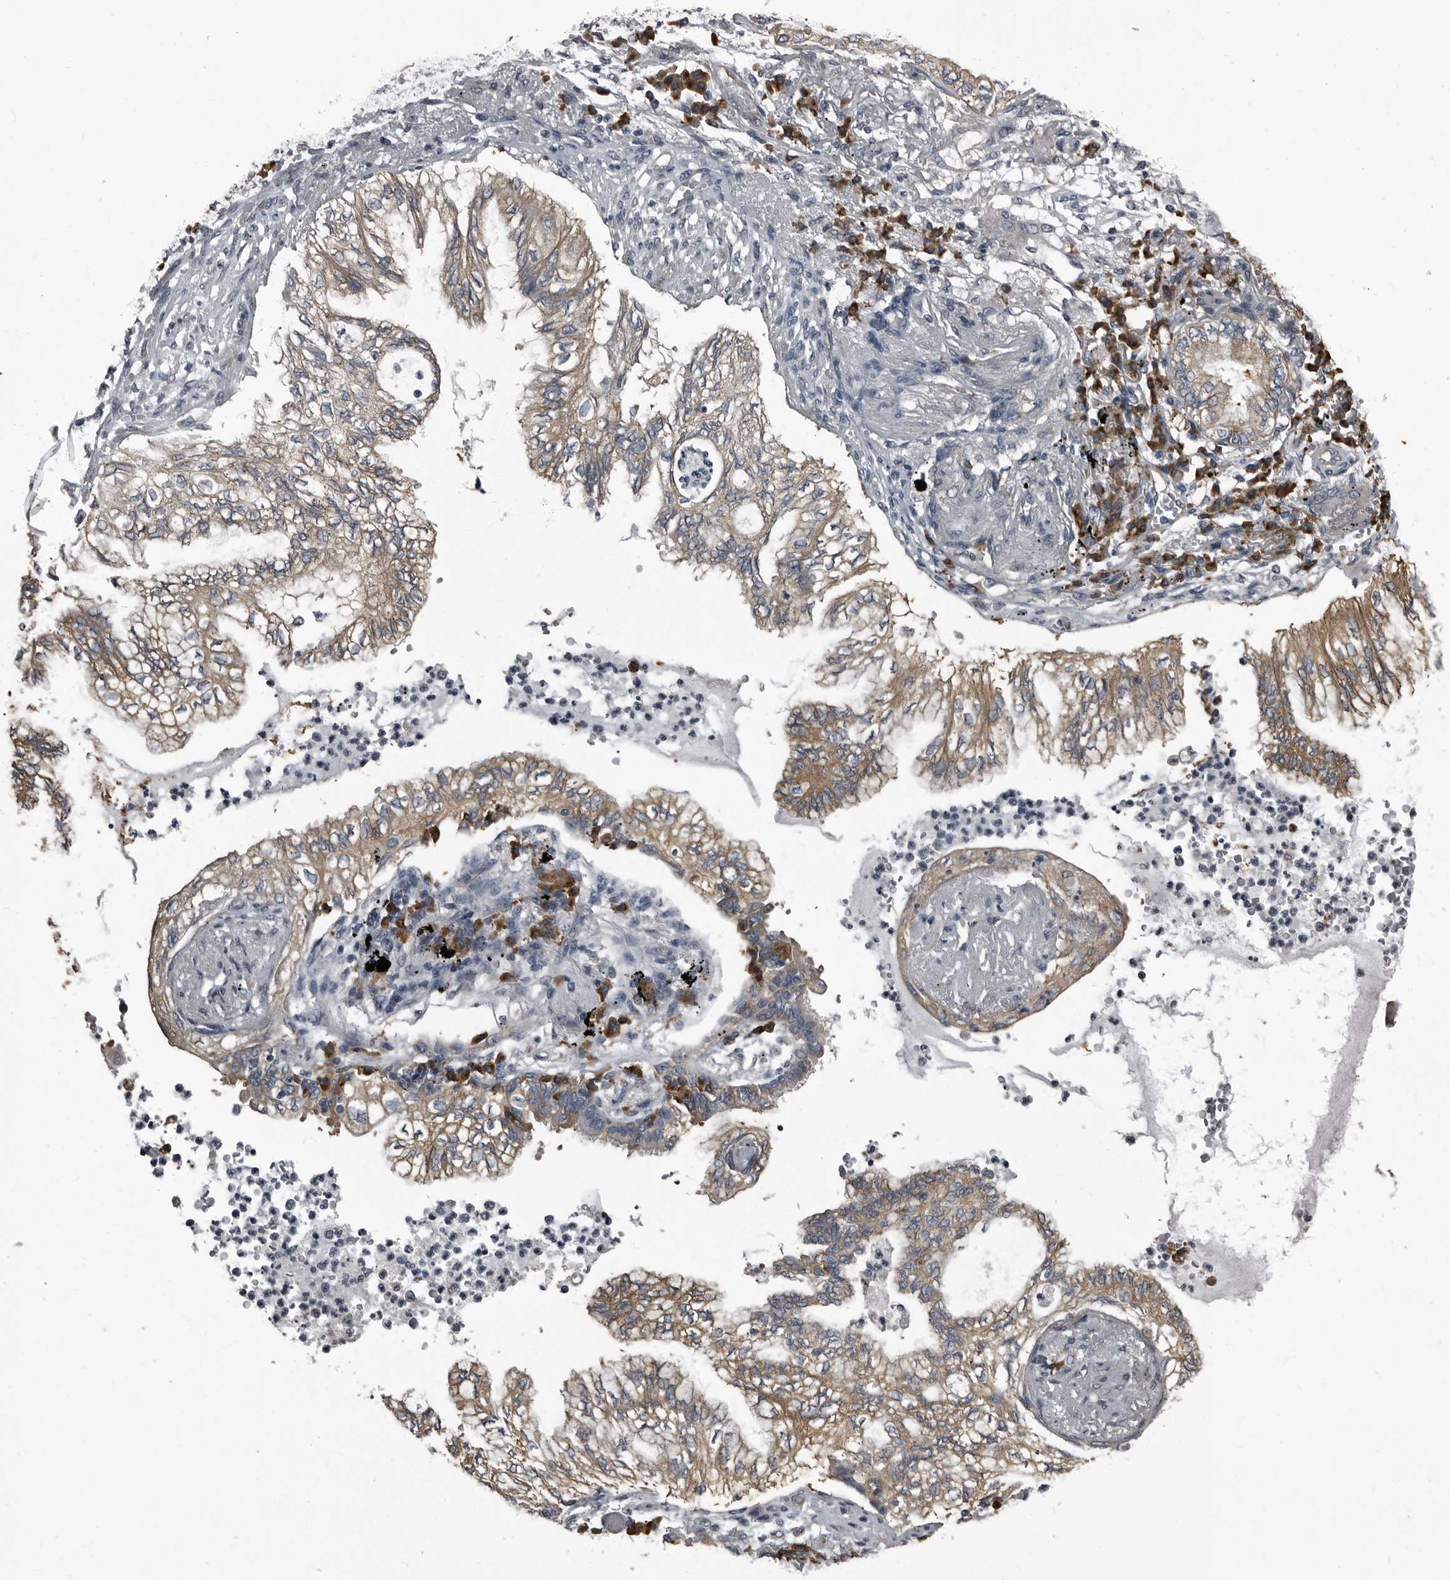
{"staining": {"intensity": "moderate", "quantity": ">75%", "location": "cytoplasmic/membranous"}, "tissue": "lung cancer", "cell_type": "Tumor cells", "image_type": "cancer", "snomed": [{"axis": "morphology", "description": "Adenocarcinoma, NOS"}, {"axis": "topography", "description": "Lung"}], "caption": "Human adenocarcinoma (lung) stained with a brown dye reveals moderate cytoplasmic/membranous positive positivity in about >75% of tumor cells.", "gene": "TPD52L1", "patient": {"sex": "female", "age": 70}}